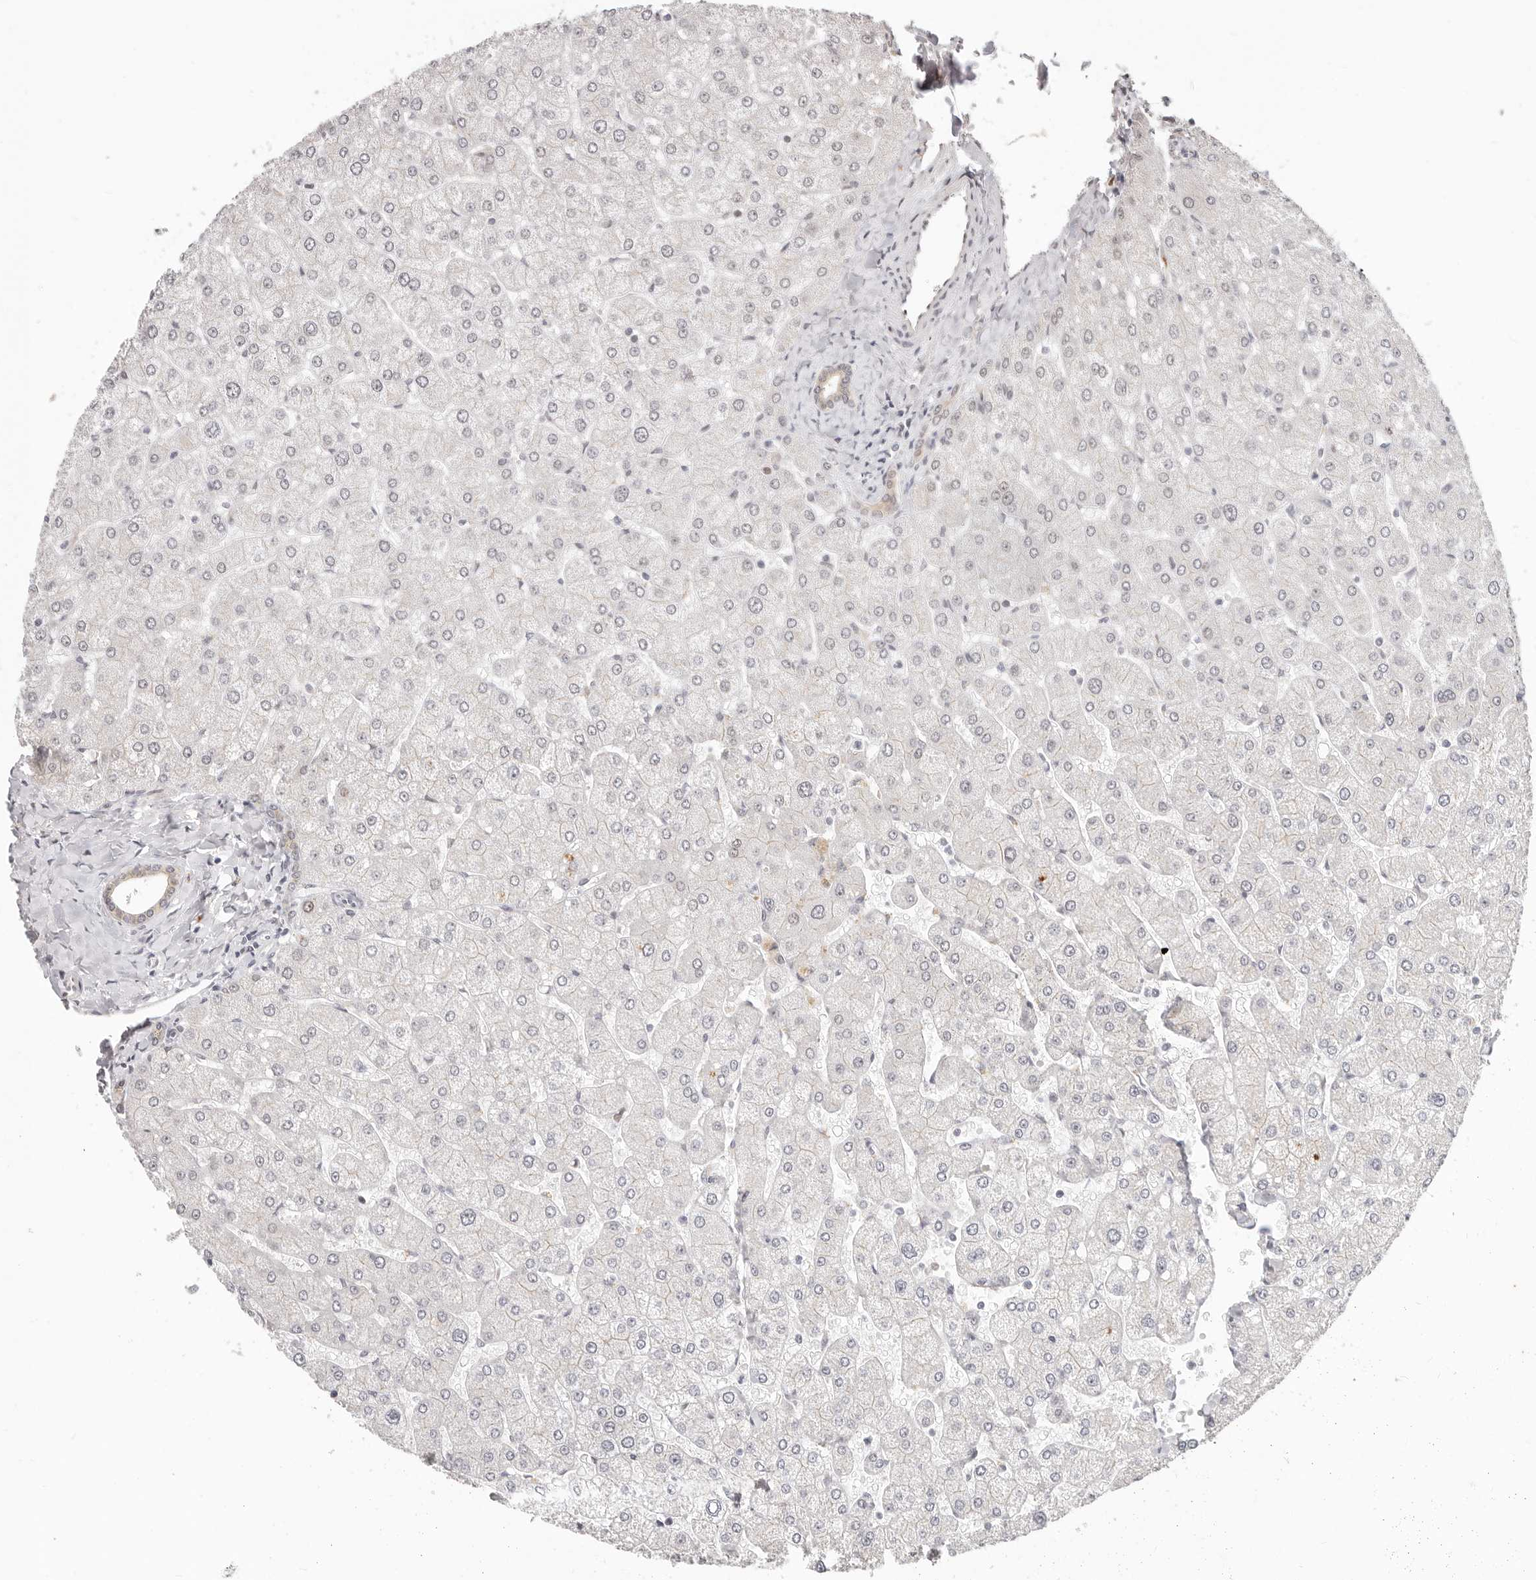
{"staining": {"intensity": "weak", "quantity": "<25%", "location": "nuclear"}, "tissue": "liver", "cell_type": "Cholangiocytes", "image_type": "normal", "snomed": [{"axis": "morphology", "description": "Normal tissue, NOS"}, {"axis": "topography", "description": "Liver"}], "caption": "IHC image of normal liver: human liver stained with DAB exhibits no significant protein expression in cholangiocytes. (Stains: DAB immunohistochemistry (IHC) with hematoxylin counter stain, Microscopy: brightfield microscopy at high magnification).", "gene": "RFC2", "patient": {"sex": "male", "age": 55}}